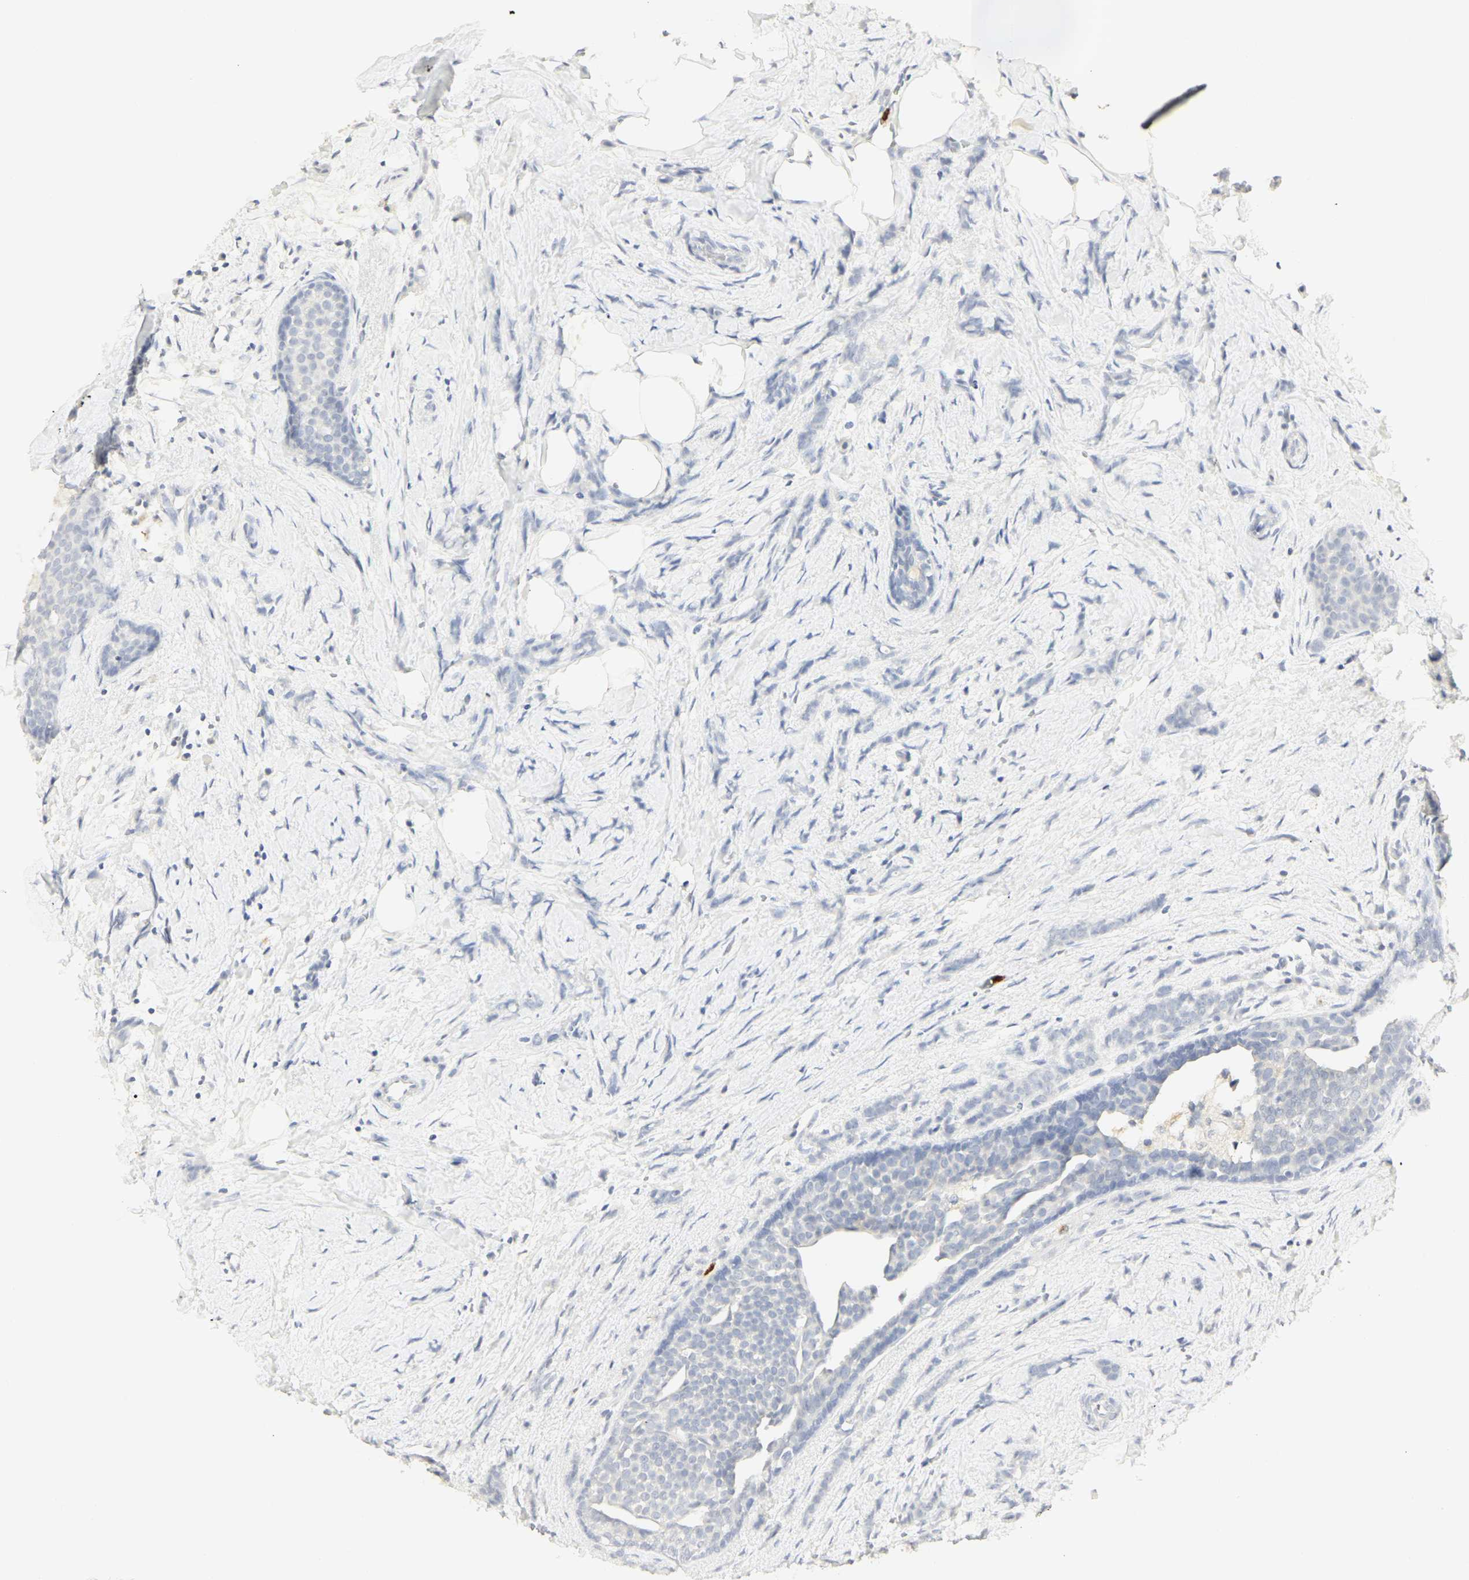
{"staining": {"intensity": "negative", "quantity": "none", "location": "none"}, "tissue": "breast cancer", "cell_type": "Tumor cells", "image_type": "cancer", "snomed": [{"axis": "morphology", "description": "Lobular carcinoma, in situ"}, {"axis": "morphology", "description": "Lobular carcinoma"}, {"axis": "topography", "description": "Breast"}], "caption": "Image shows no significant protein positivity in tumor cells of lobular carcinoma (breast).", "gene": "MPO", "patient": {"sex": "female", "age": 41}}